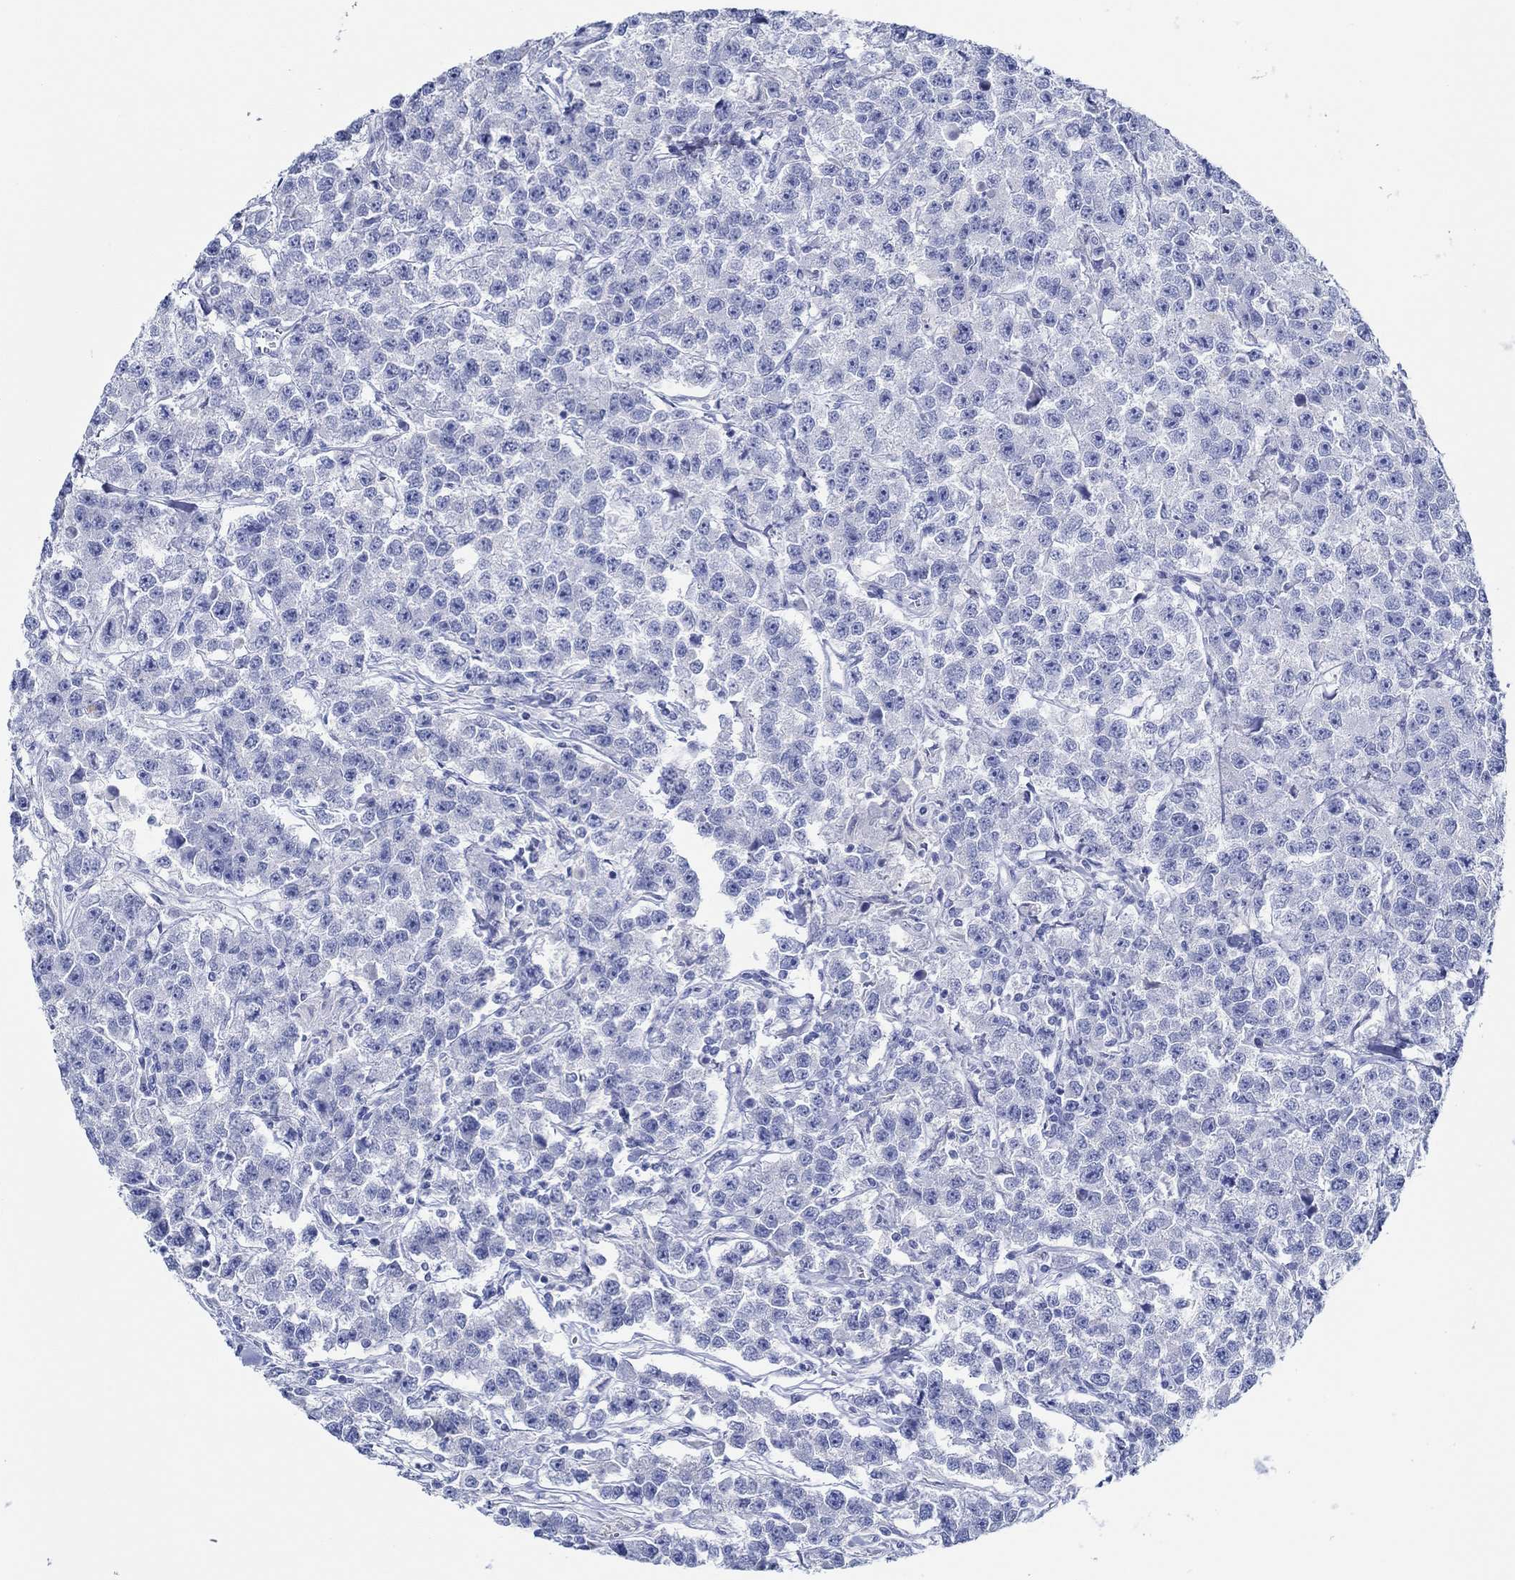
{"staining": {"intensity": "negative", "quantity": "none", "location": "none"}, "tissue": "testis cancer", "cell_type": "Tumor cells", "image_type": "cancer", "snomed": [{"axis": "morphology", "description": "Seminoma, NOS"}, {"axis": "topography", "description": "Testis"}], "caption": "Immunohistochemistry (IHC) of testis cancer (seminoma) demonstrates no expression in tumor cells.", "gene": "IGFBP6", "patient": {"sex": "male", "age": 59}}